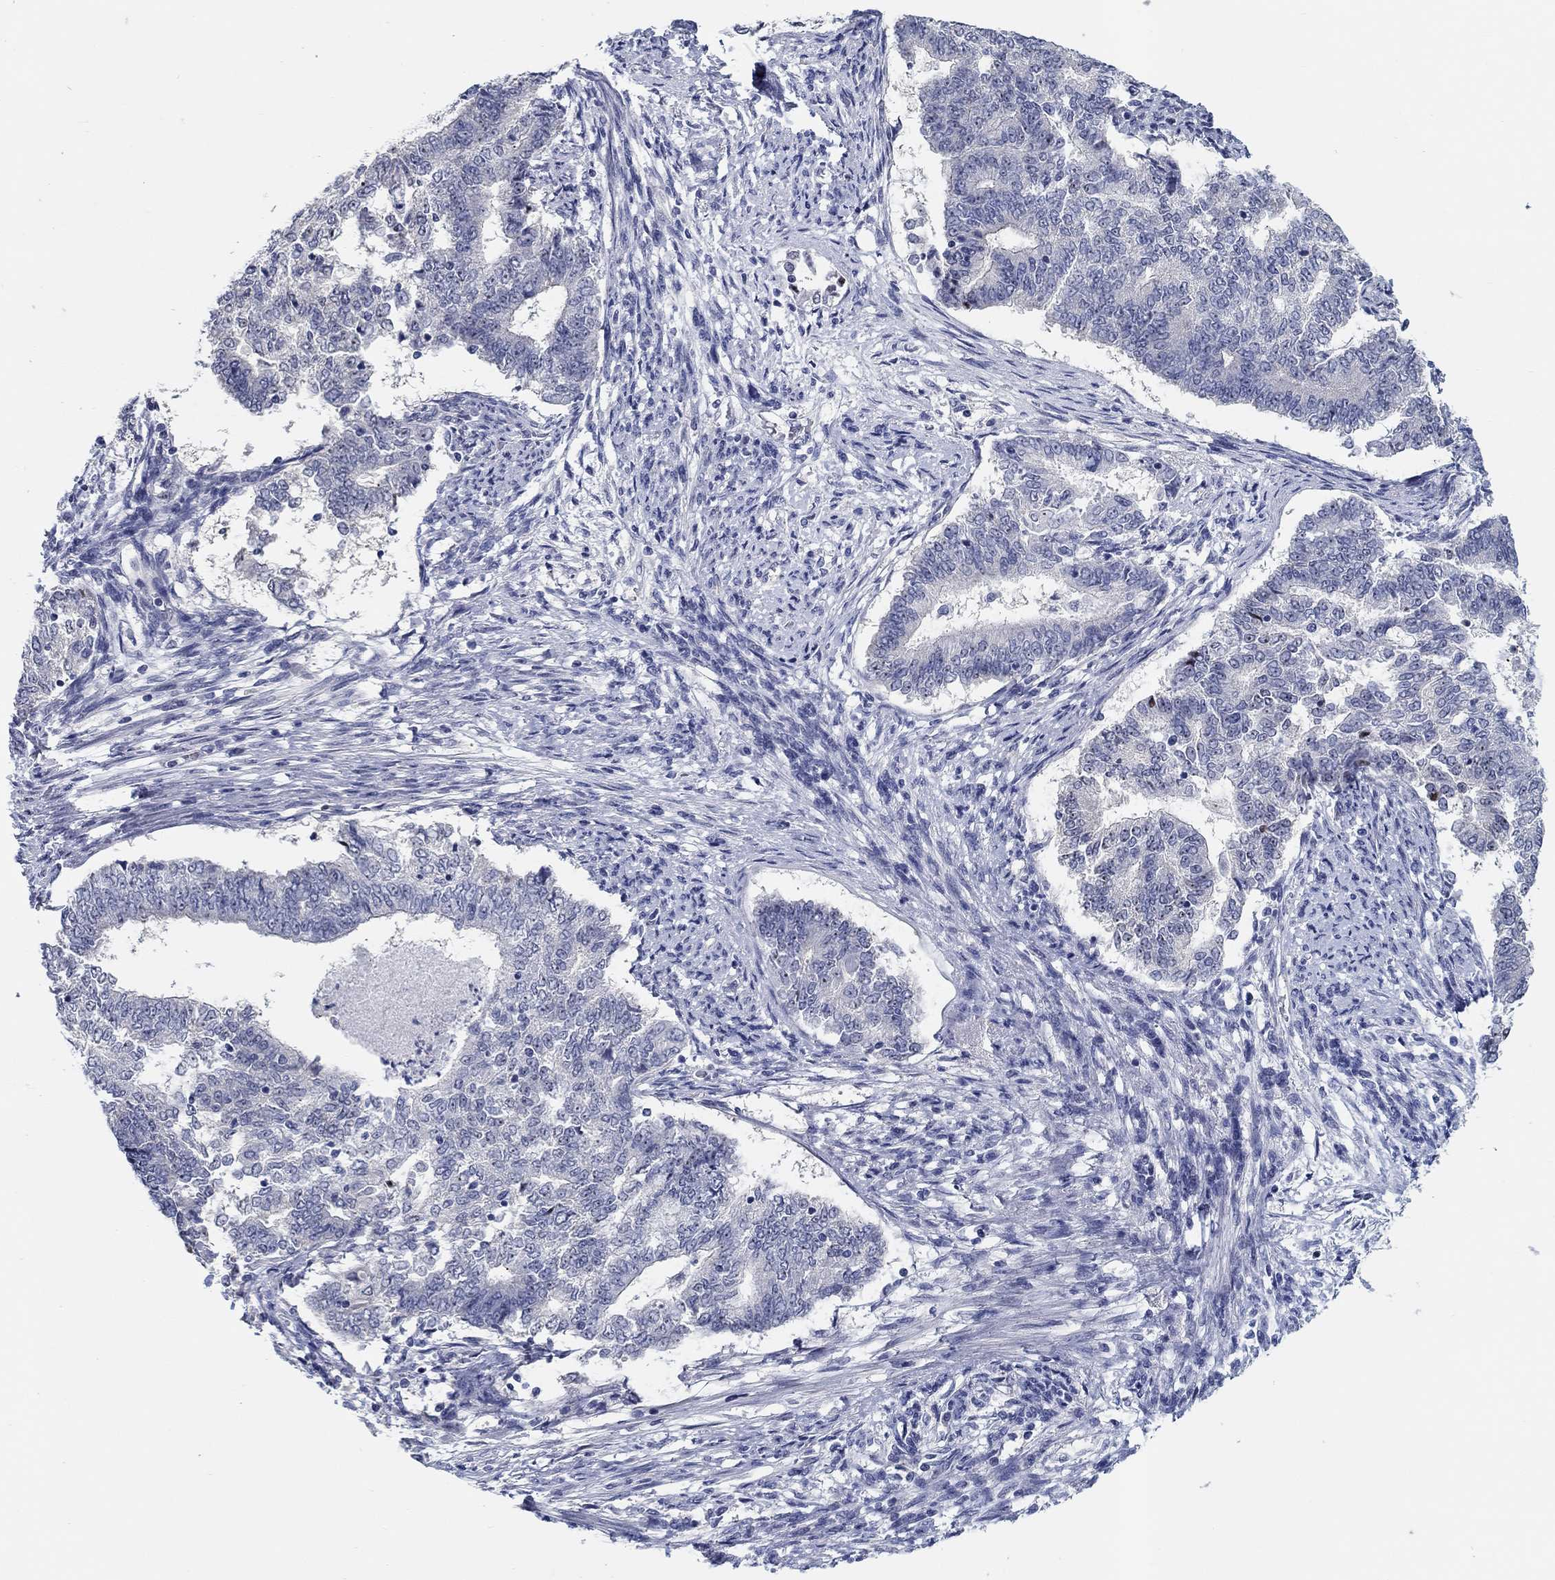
{"staining": {"intensity": "negative", "quantity": "none", "location": "none"}, "tissue": "endometrial cancer", "cell_type": "Tumor cells", "image_type": "cancer", "snomed": [{"axis": "morphology", "description": "Adenocarcinoma, NOS"}, {"axis": "topography", "description": "Endometrium"}], "caption": "Immunohistochemical staining of endometrial cancer (adenocarcinoma) shows no significant positivity in tumor cells.", "gene": "SMIM18", "patient": {"sex": "female", "age": 65}}